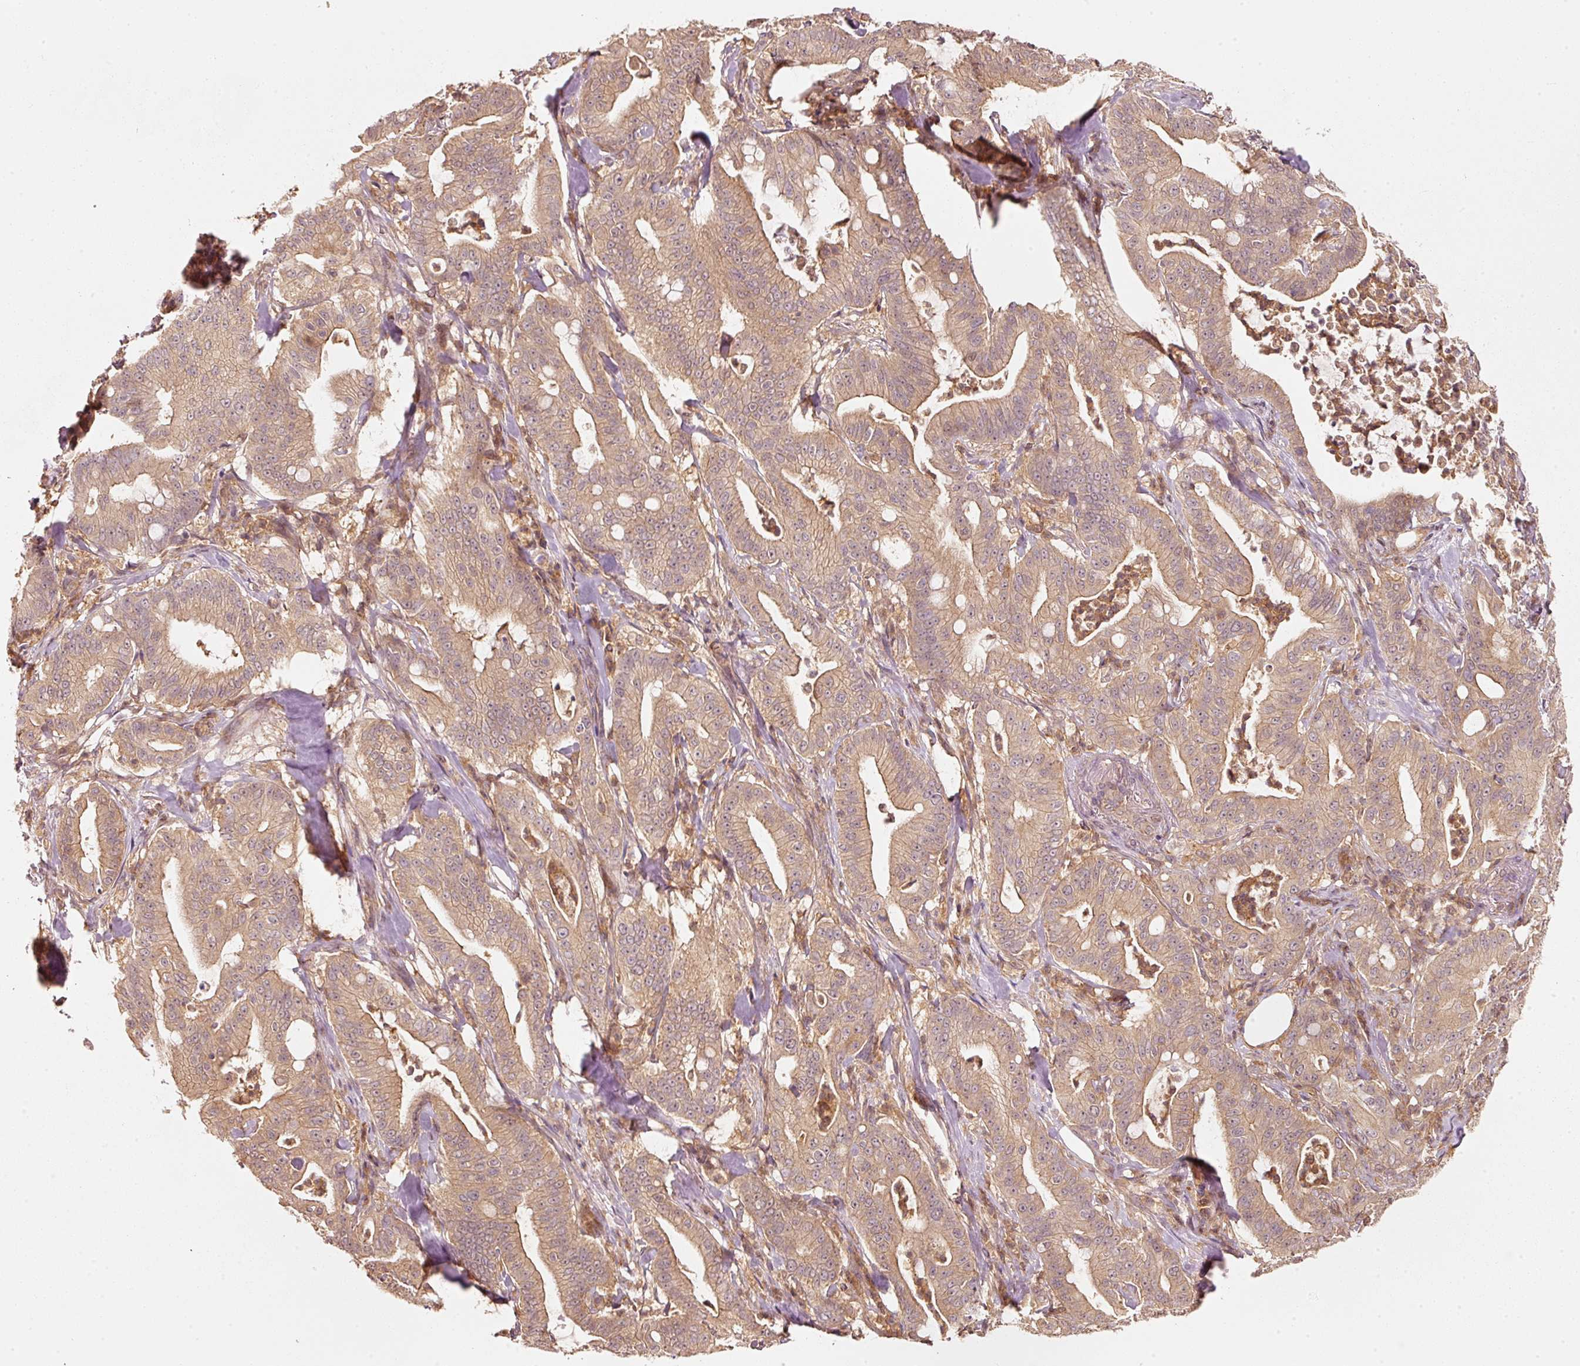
{"staining": {"intensity": "moderate", "quantity": ">75%", "location": "cytoplasmic/membranous"}, "tissue": "pancreatic cancer", "cell_type": "Tumor cells", "image_type": "cancer", "snomed": [{"axis": "morphology", "description": "Adenocarcinoma, NOS"}, {"axis": "topography", "description": "Pancreas"}], "caption": "Tumor cells exhibit medium levels of moderate cytoplasmic/membranous positivity in approximately >75% of cells in human adenocarcinoma (pancreatic). The staining was performed using DAB (3,3'-diaminobenzidine), with brown indicating positive protein expression. Nuclei are stained blue with hematoxylin.", "gene": "RRAS2", "patient": {"sex": "male", "age": 71}}